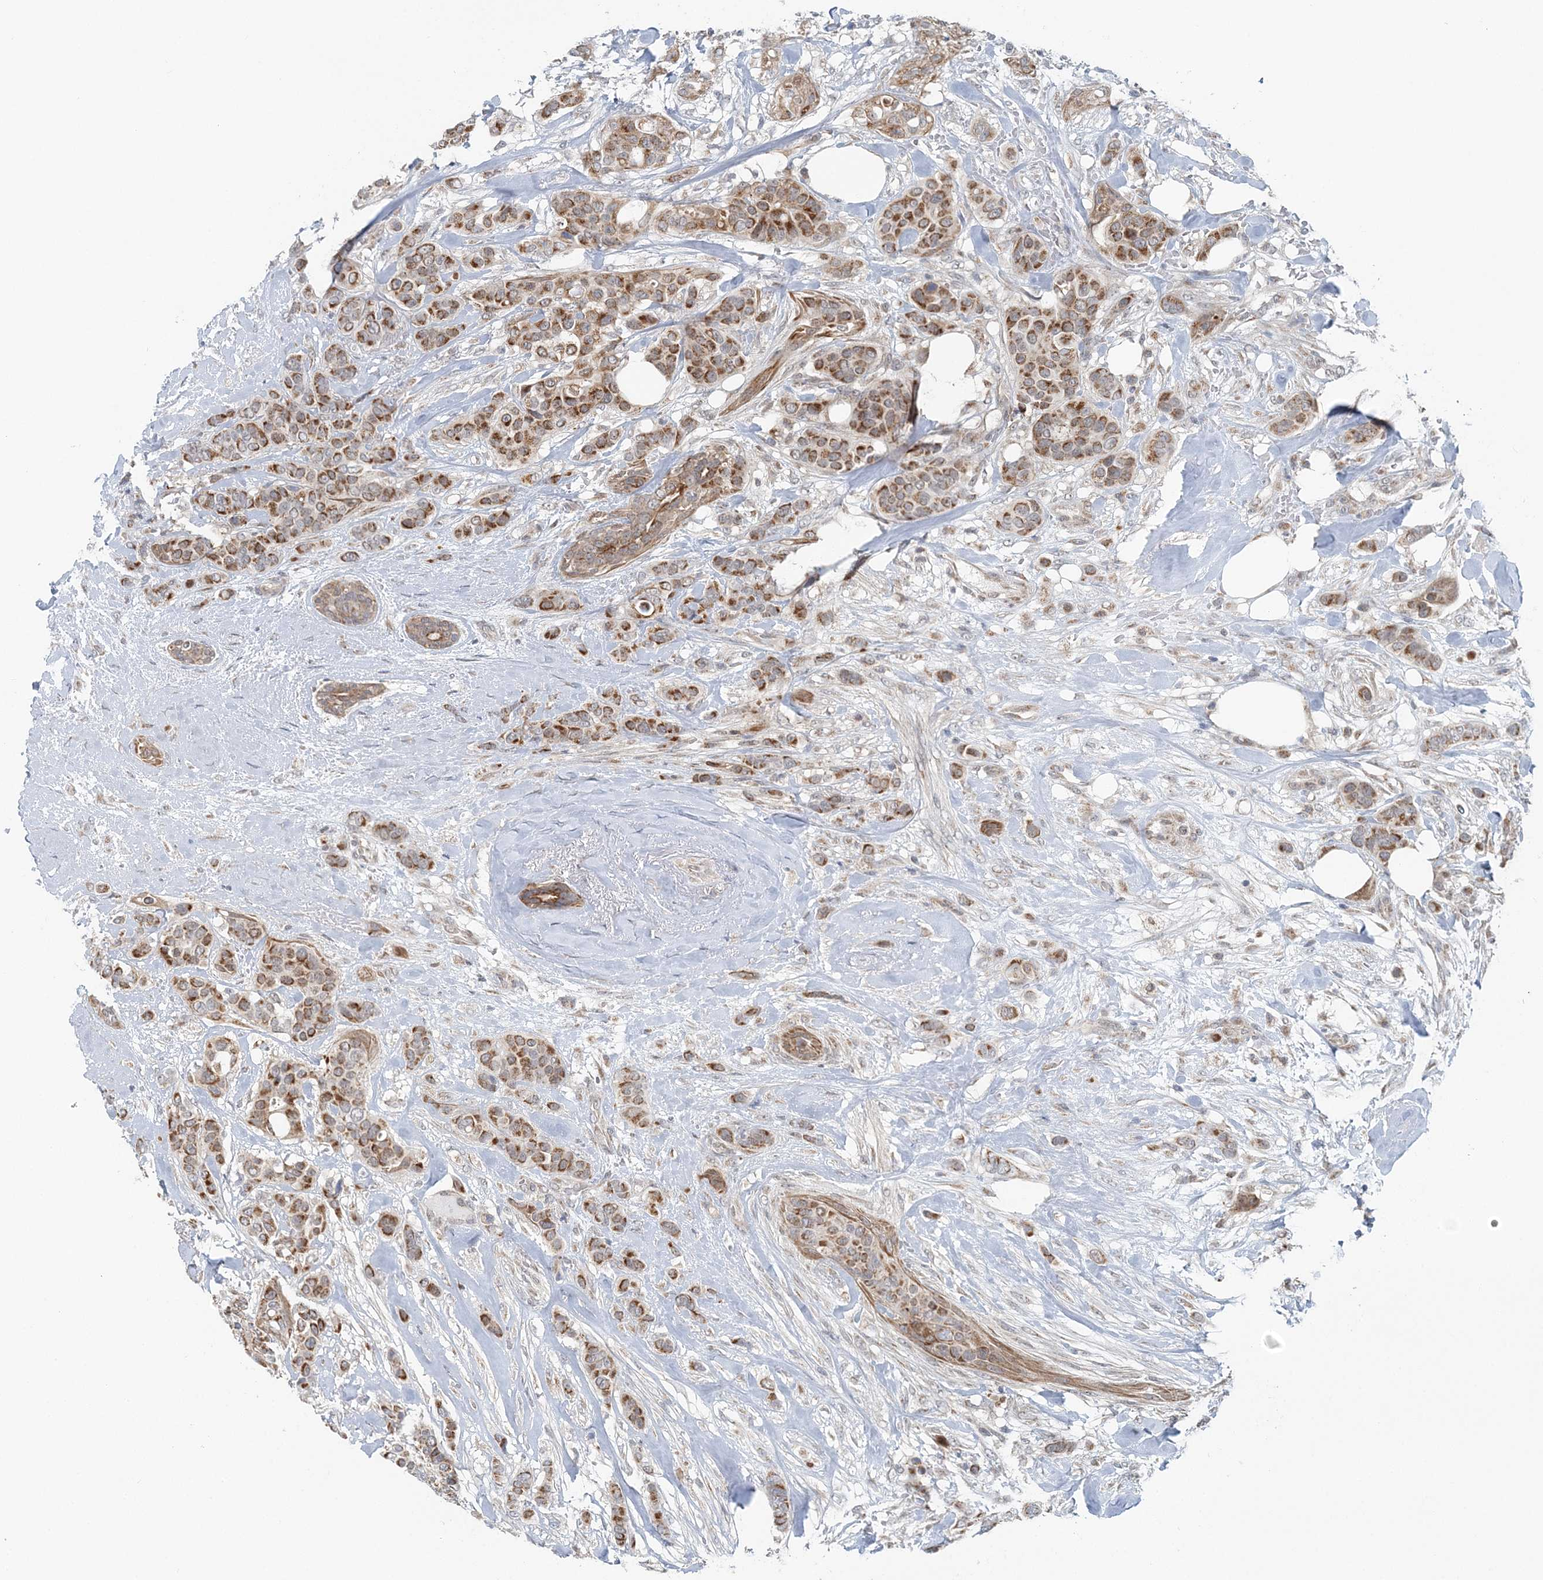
{"staining": {"intensity": "moderate", "quantity": ">75%", "location": "cytoplasmic/membranous"}, "tissue": "breast cancer", "cell_type": "Tumor cells", "image_type": "cancer", "snomed": [{"axis": "morphology", "description": "Lobular carcinoma"}, {"axis": "topography", "description": "Breast"}], "caption": "Tumor cells display medium levels of moderate cytoplasmic/membranous staining in approximately >75% of cells in breast cancer. (brown staining indicates protein expression, while blue staining denotes nuclei).", "gene": "RNF150", "patient": {"sex": "female", "age": 51}}